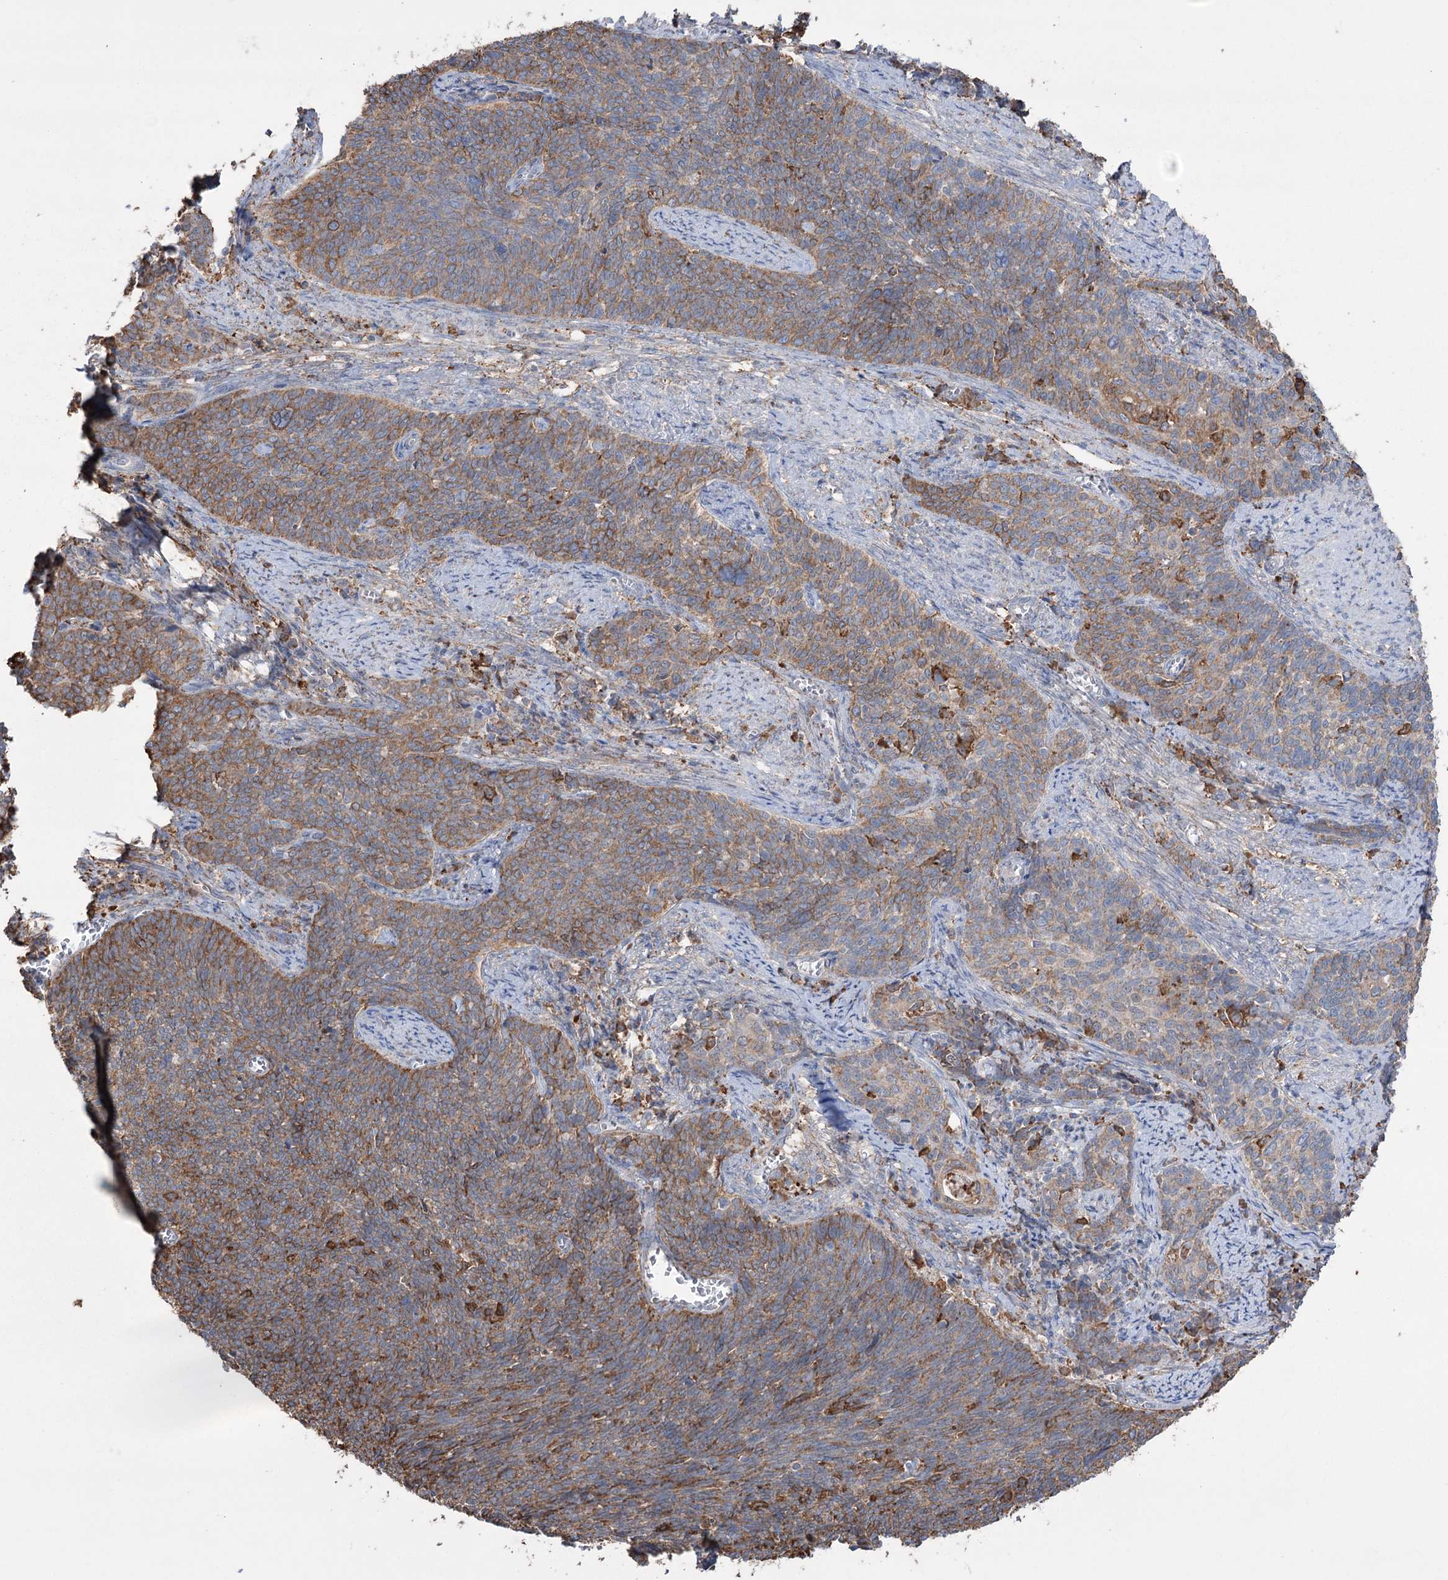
{"staining": {"intensity": "moderate", "quantity": ">75%", "location": "cytoplasmic/membranous"}, "tissue": "cervical cancer", "cell_type": "Tumor cells", "image_type": "cancer", "snomed": [{"axis": "morphology", "description": "Squamous cell carcinoma, NOS"}, {"axis": "topography", "description": "Cervix"}], "caption": "Immunohistochemistry (IHC) of squamous cell carcinoma (cervical) demonstrates medium levels of moderate cytoplasmic/membranous staining in approximately >75% of tumor cells. The staining was performed using DAB (3,3'-diaminobenzidine), with brown indicating positive protein expression. Nuclei are stained blue with hematoxylin.", "gene": "TRIM71", "patient": {"sex": "female", "age": 39}}